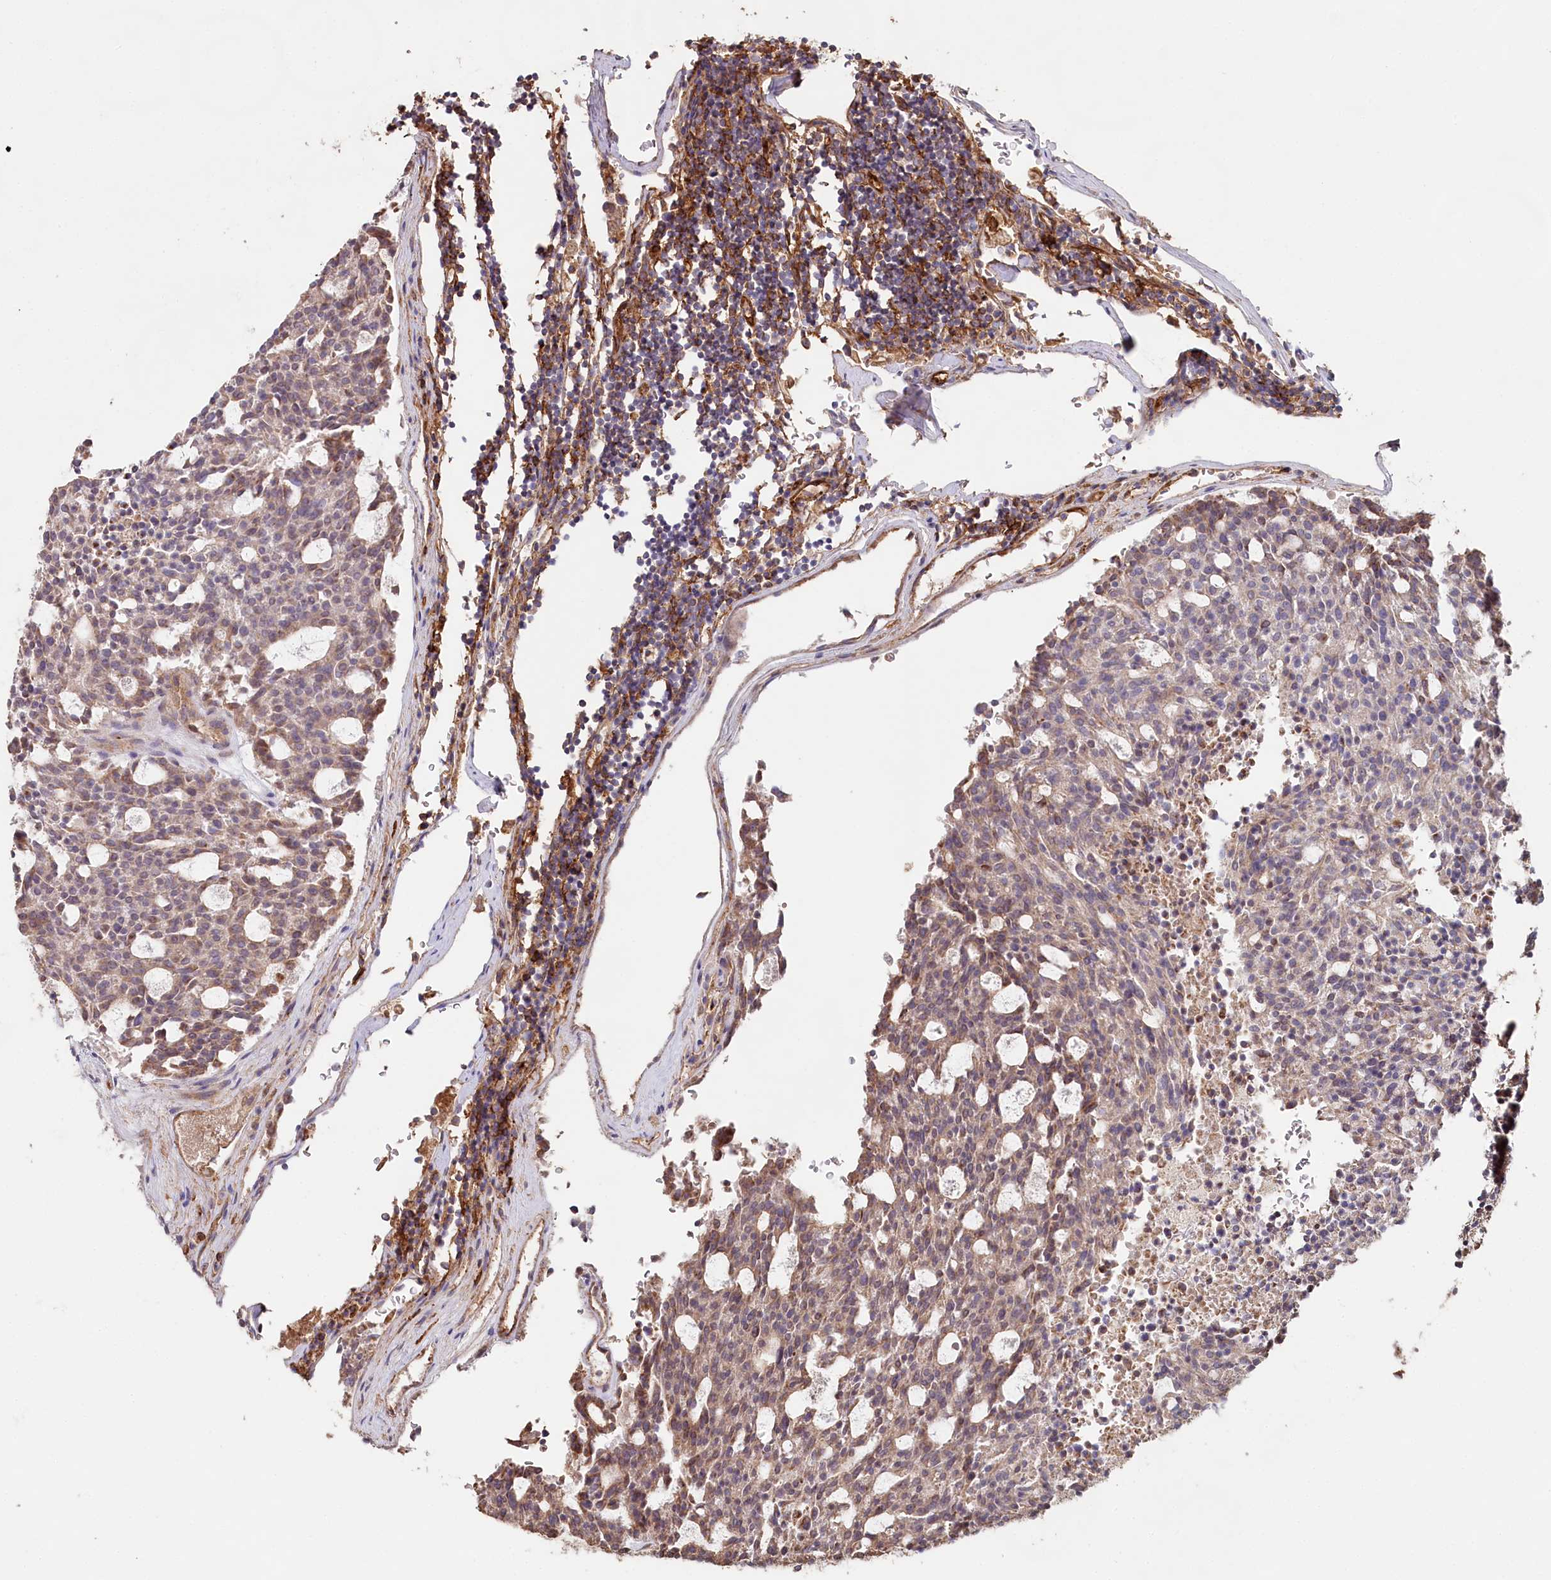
{"staining": {"intensity": "weak", "quantity": ">75%", "location": "cytoplasmic/membranous"}, "tissue": "carcinoid", "cell_type": "Tumor cells", "image_type": "cancer", "snomed": [{"axis": "morphology", "description": "Carcinoid, malignant, NOS"}, {"axis": "topography", "description": "Pancreas"}], "caption": "Immunohistochemical staining of human malignant carcinoid shows low levels of weak cytoplasmic/membranous protein staining in about >75% of tumor cells.", "gene": "RBP5", "patient": {"sex": "female", "age": 54}}